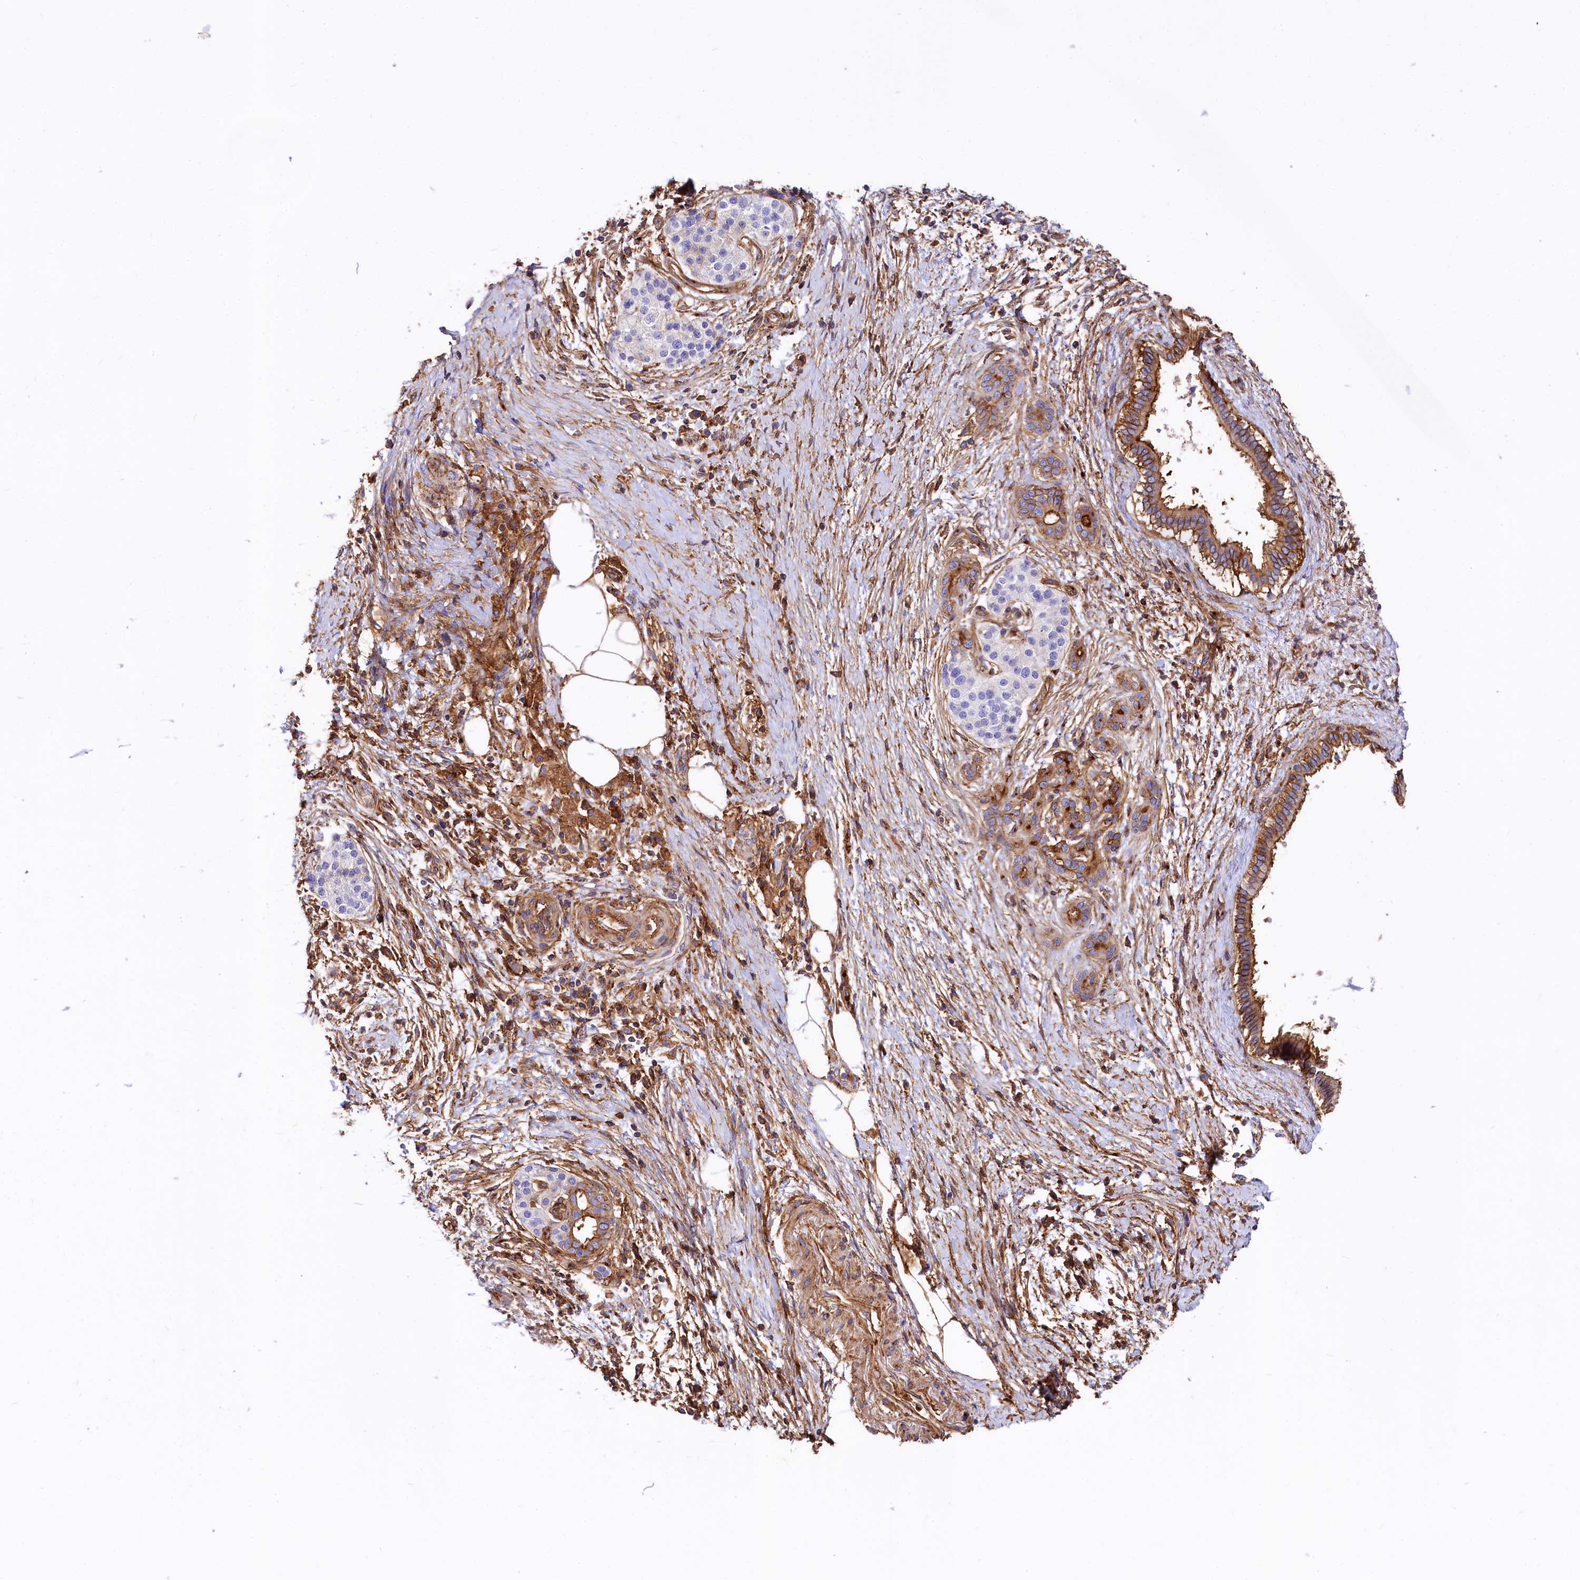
{"staining": {"intensity": "strong", "quantity": "25%-75%", "location": "cytoplasmic/membranous"}, "tissue": "pancreatic cancer", "cell_type": "Tumor cells", "image_type": "cancer", "snomed": [{"axis": "morphology", "description": "Adenocarcinoma, NOS"}, {"axis": "topography", "description": "Pancreas"}], "caption": "Tumor cells show high levels of strong cytoplasmic/membranous expression in about 25%-75% of cells in human pancreatic cancer (adenocarcinoma).", "gene": "ANO6", "patient": {"sex": "male", "age": 58}}